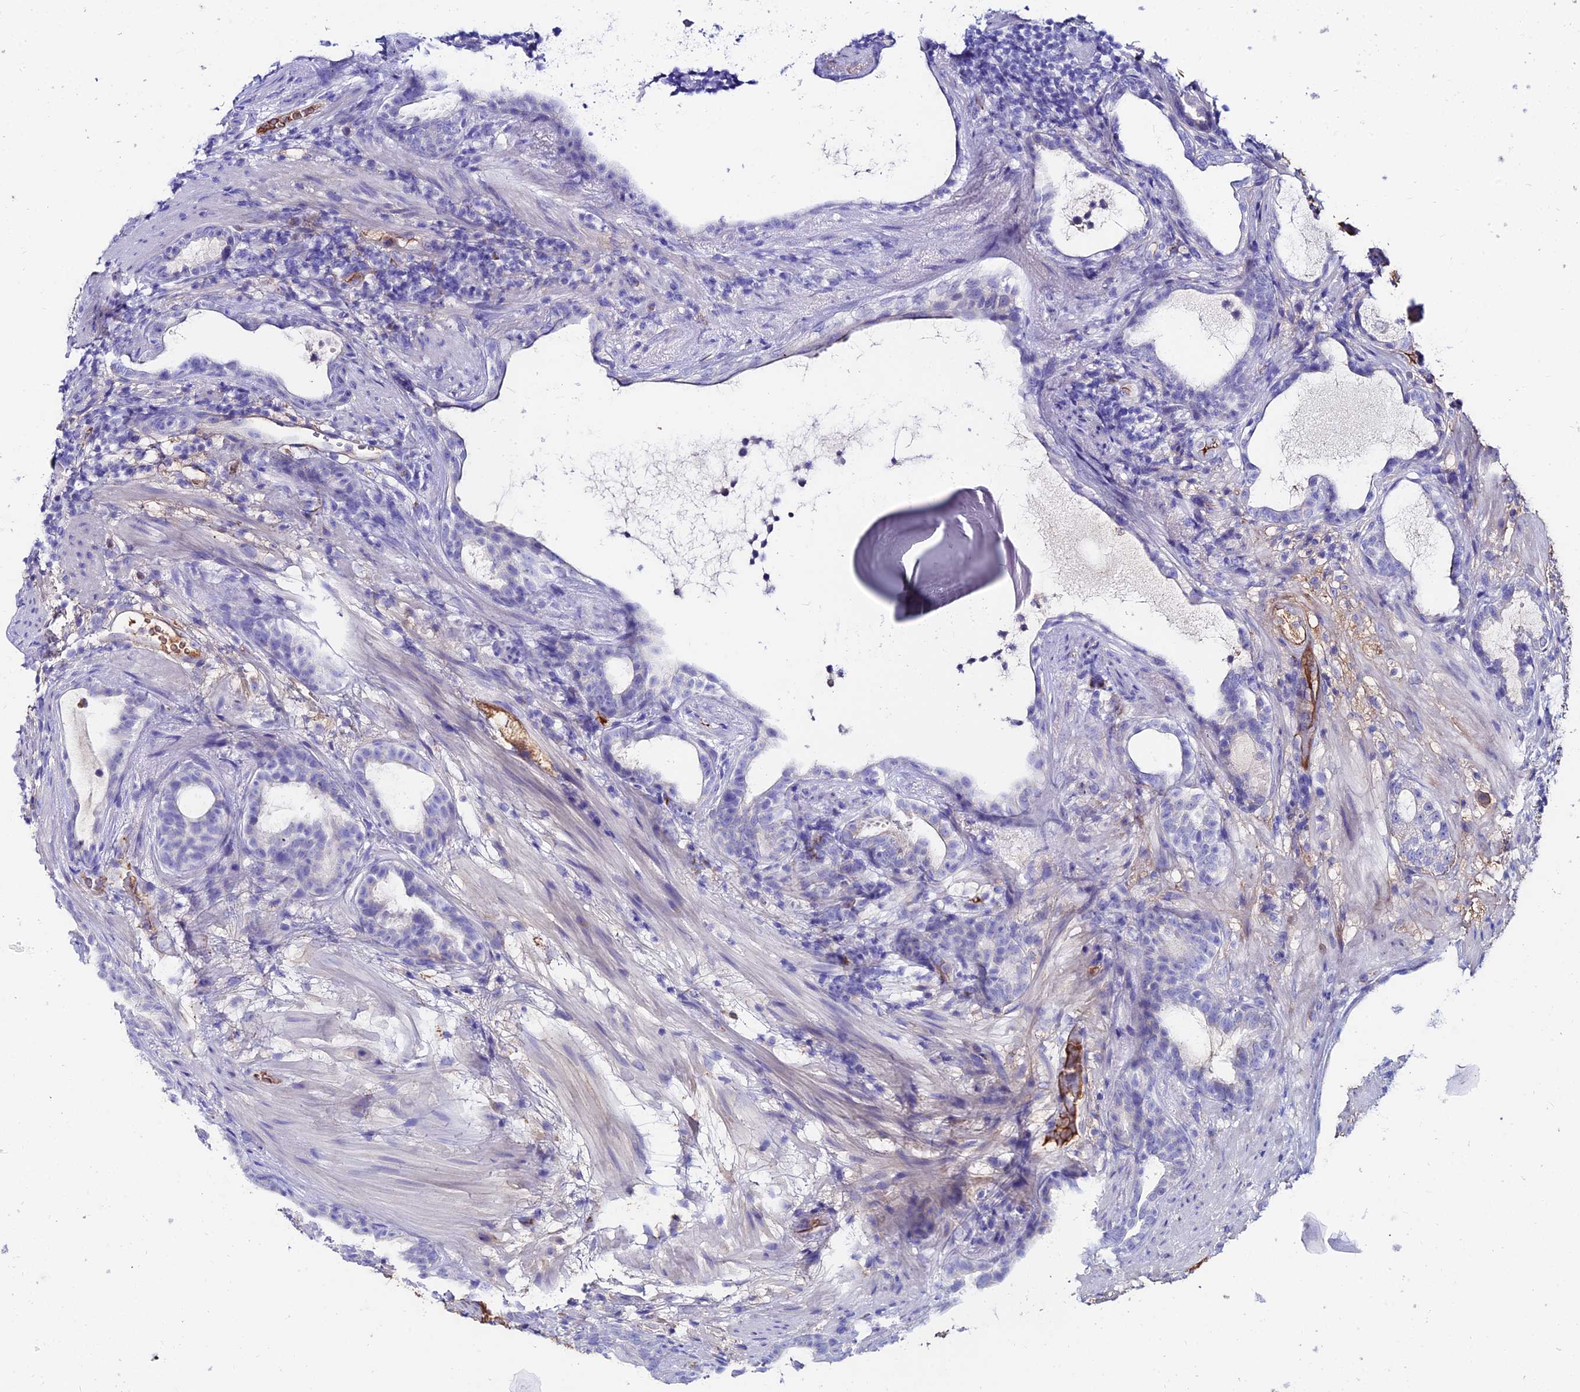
{"staining": {"intensity": "negative", "quantity": "none", "location": "none"}, "tissue": "prostate cancer", "cell_type": "Tumor cells", "image_type": "cancer", "snomed": [{"axis": "morphology", "description": "Adenocarcinoma, High grade"}, {"axis": "topography", "description": "Prostate"}], "caption": "Immunohistochemistry photomicrograph of prostate high-grade adenocarcinoma stained for a protein (brown), which reveals no expression in tumor cells.", "gene": "SLC25A16", "patient": {"sex": "male", "age": 67}}